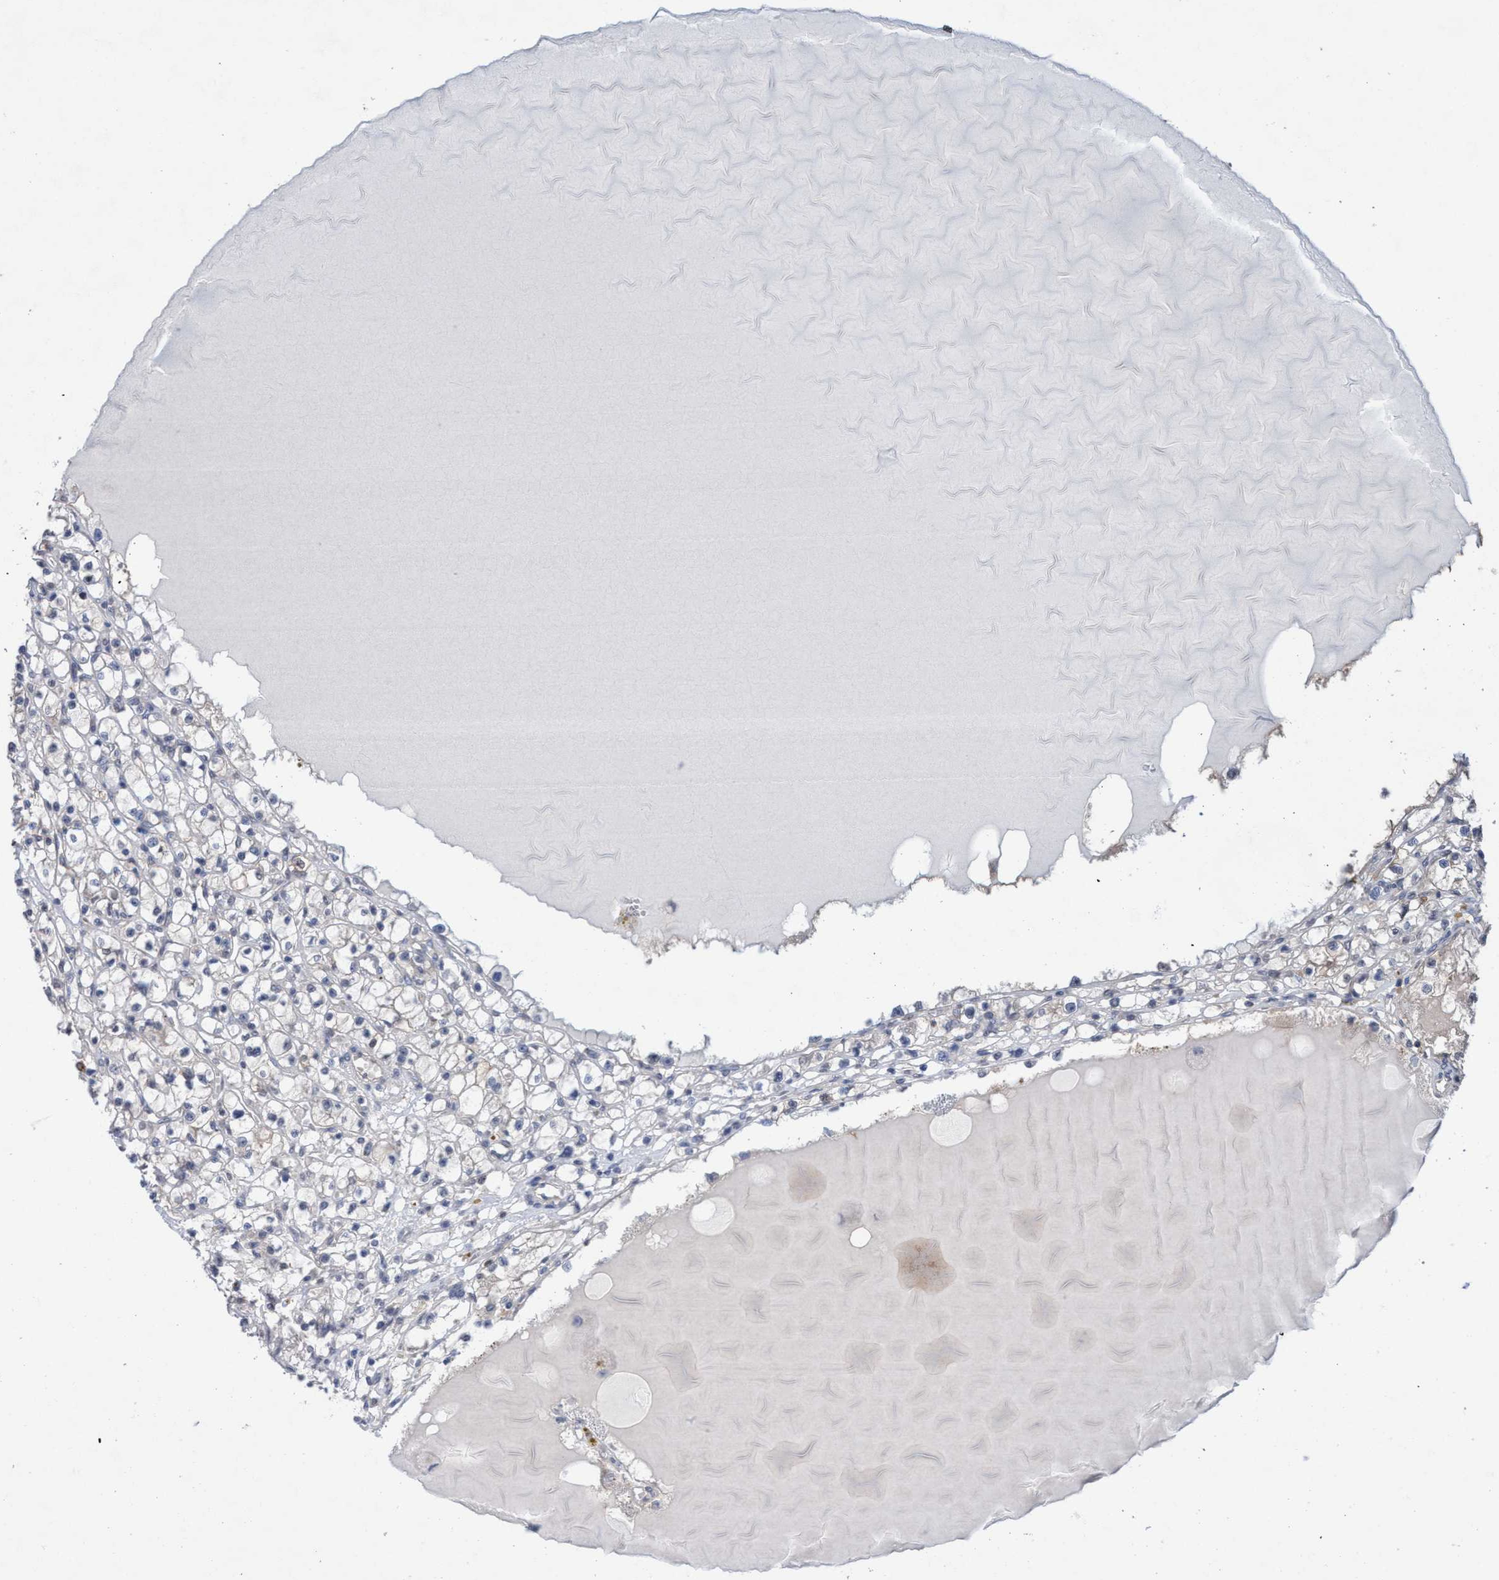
{"staining": {"intensity": "negative", "quantity": "none", "location": "none"}, "tissue": "renal cancer", "cell_type": "Tumor cells", "image_type": "cancer", "snomed": [{"axis": "morphology", "description": "Adenocarcinoma, NOS"}, {"axis": "topography", "description": "Kidney"}], "caption": "An IHC photomicrograph of renal cancer is shown. There is no staining in tumor cells of renal cancer. The staining was performed using DAB to visualize the protein expression in brown, while the nuclei were stained in blue with hematoxylin (Magnification: 20x).", "gene": "GLOD4", "patient": {"sex": "male", "age": 56}}